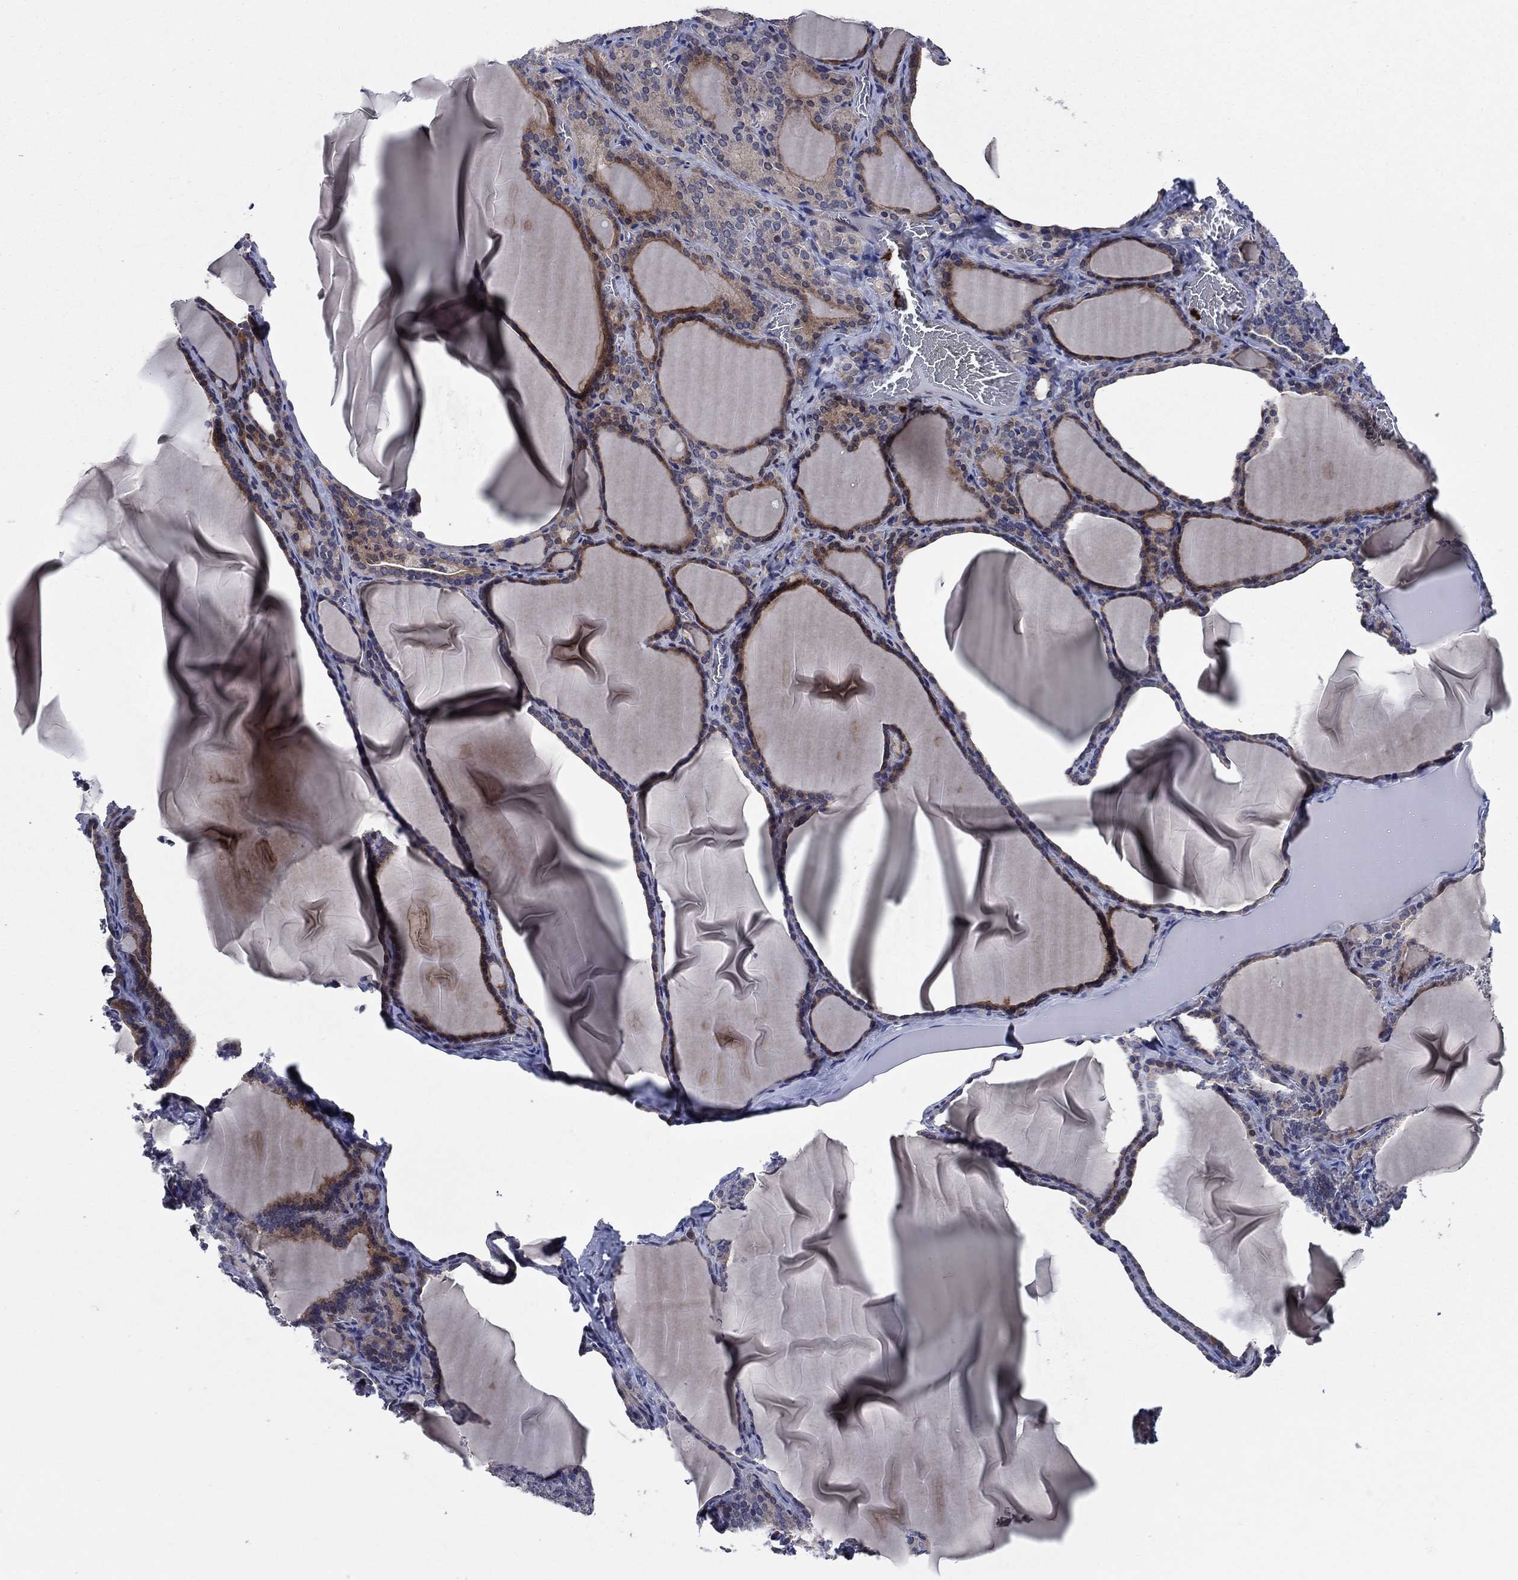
{"staining": {"intensity": "moderate", "quantity": "25%-75%", "location": "cytoplasmic/membranous"}, "tissue": "thyroid gland", "cell_type": "Glandular cells", "image_type": "normal", "snomed": [{"axis": "morphology", "description": "Normal tissue, NOS"}, {"axis": "morphology", "description": "Hyperplasia, NOS"}, {"axis": "topography", "description": "Thyroid gland"}], "caption": "DAB immunohistochemical staining of unremarkable thyroid gland reveals moderate cytoplasmic/membranous protein expression in about 25%-75% of glandular cells.", "gene": "MSRB1", "patient": {"sex": "female", "age": 27}}